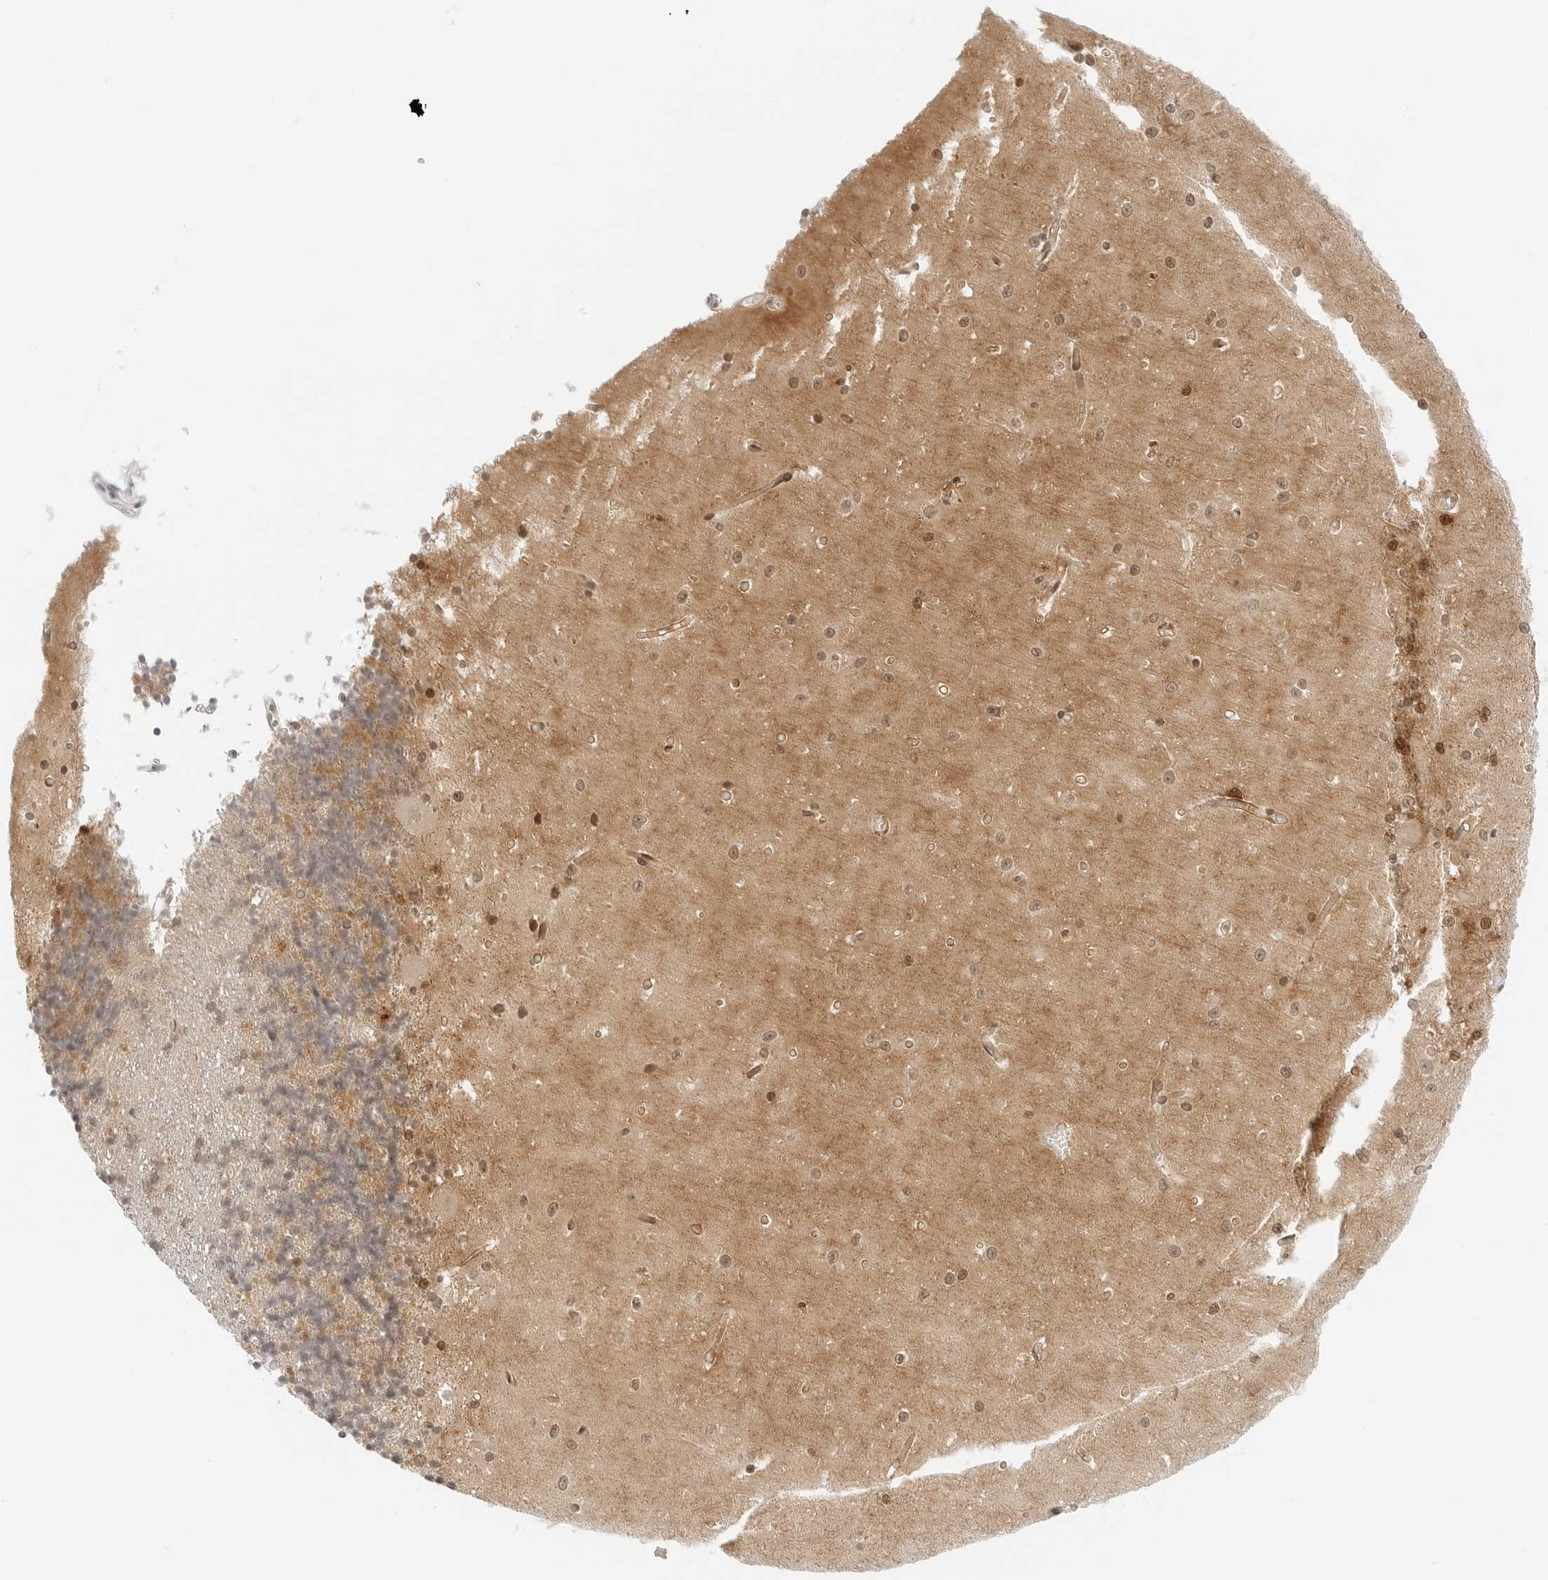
{"staining": {"intensity": "moderate", "quantity": "<25%", "location": "cytoplasmic/membranous"}, "tissue": "cerebellum", "cell_type": "Cells in granular layer", "image_type": "normal", "snomed": [{"axis": "morphology", "description": "Normal tissue, NOS"}, {"axis": "topography", "description": "Cerebellum"}], "caption": "Normal cerebellum shows moderate cytoplasmic/membranous staining in approximately <25% of cells in granular layer The staining is performed using DAB brown chromogen to label protein expression. The nuclei are counter-stained blue using hematoxylin..", "gene": "NEO1", "patient": {"sex": "male", "age": 37}}